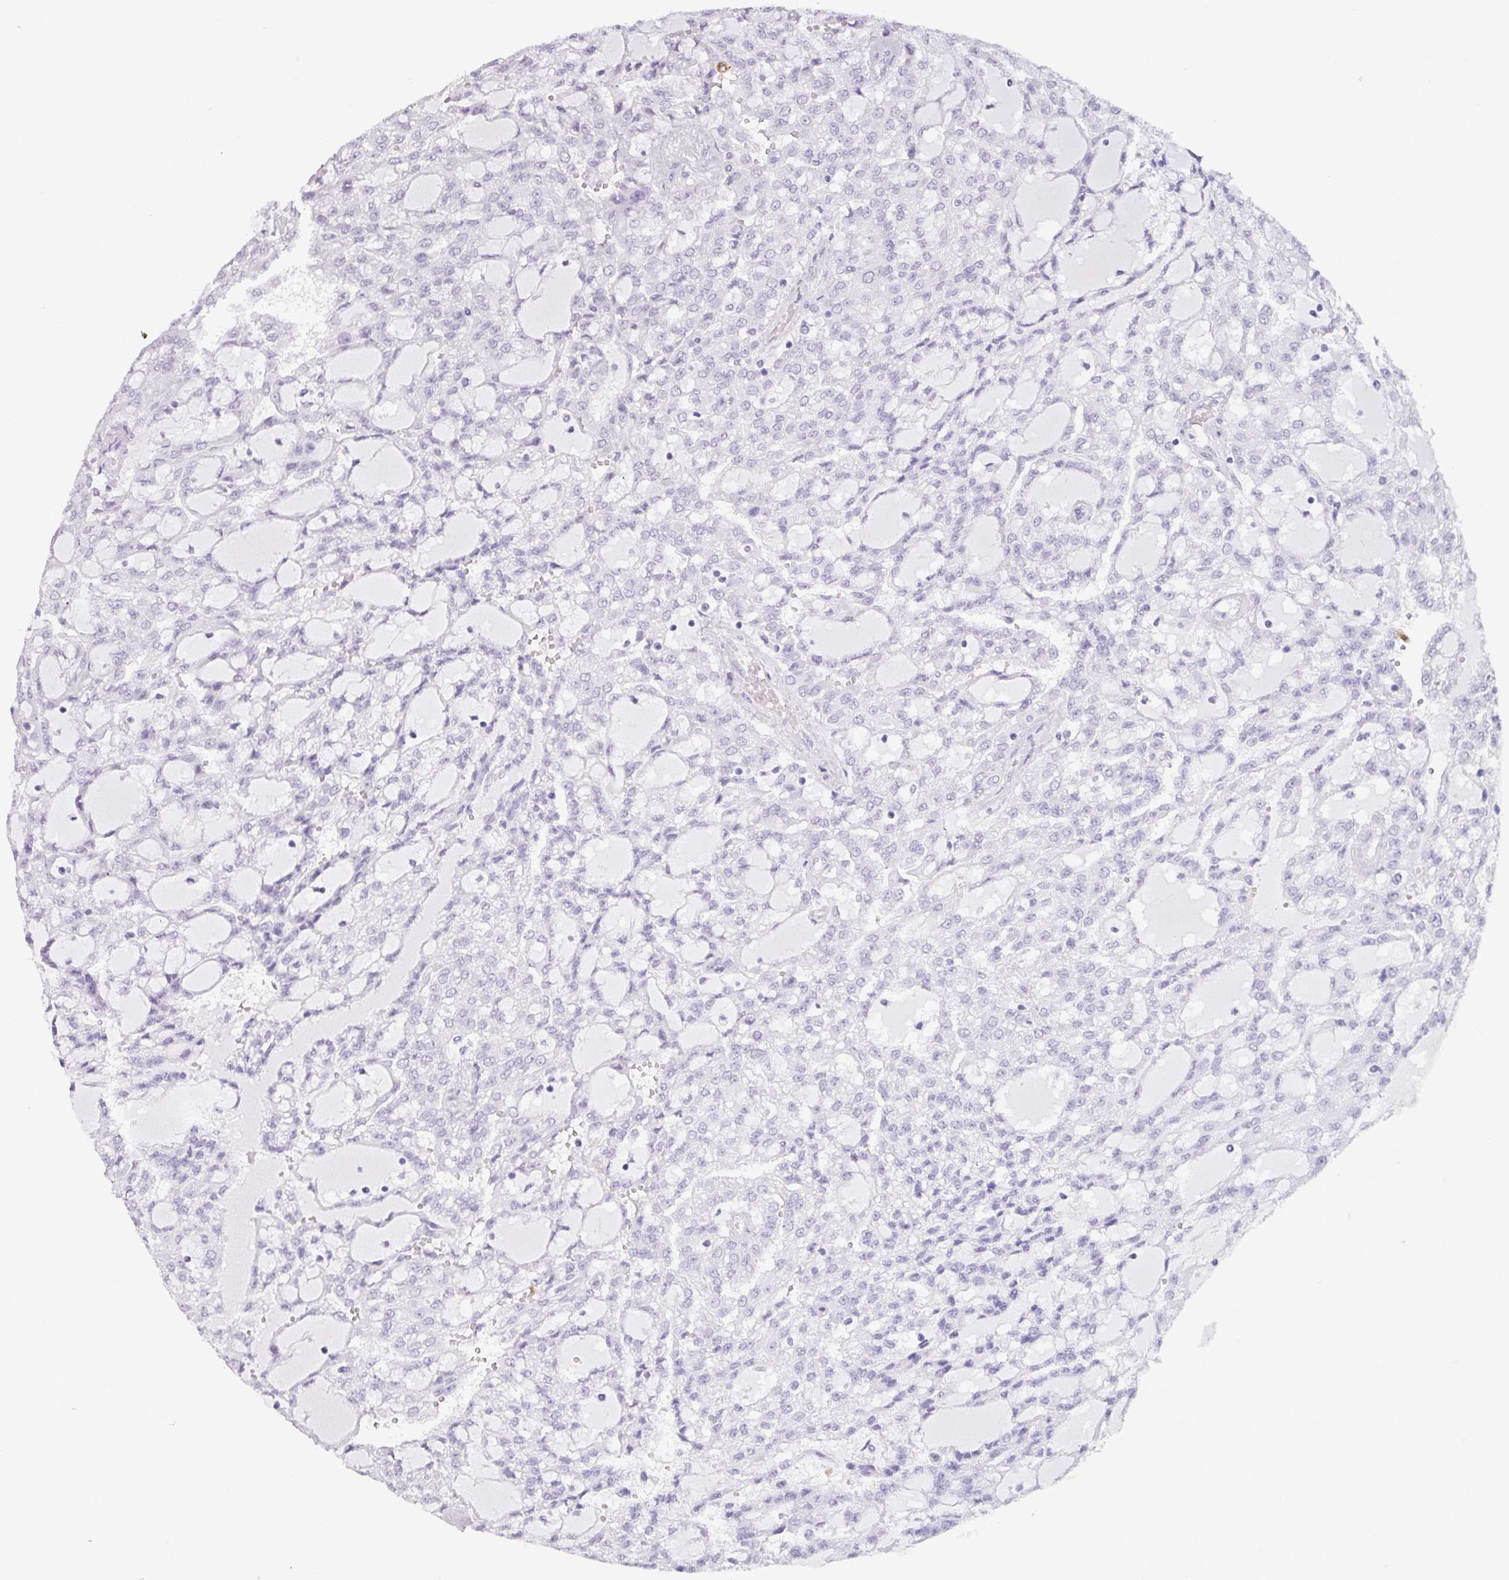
{"staining": {"intensity": "negative", "quantity": "none", "location": "none"}, "tissue": "renal cancer", "cell_type": "Tumor cells", "image_type": "cancer", "snomed": [{"axis": "morphology", "description": "Adenocarcinoma, NOS"}, {"axis": "topography", "description": "Kidney"}], "caption": "The micrograph displays no significant staining in tumor cells of renal adenocarcinoma.", "gene": "SLC26A9", "patient": {"sex": "male", "age": 63}}